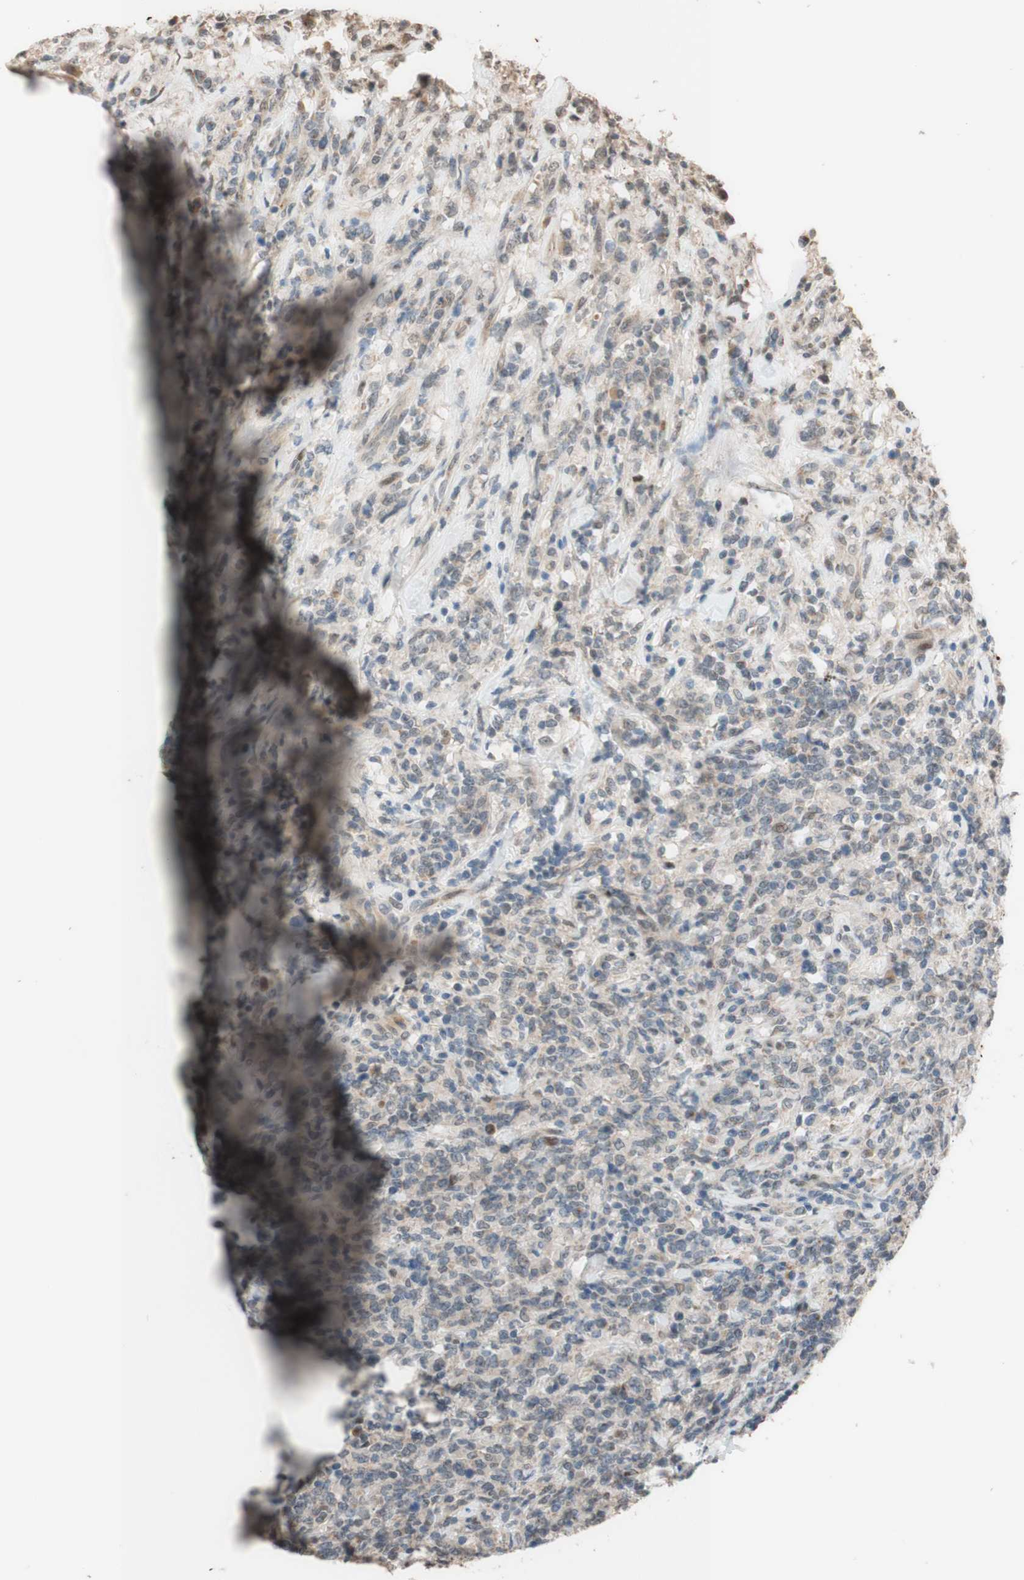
{"staining": {"intensity": "negative", "quantity": "none", "location": "none"}, "tissue": "lymphoma", "cell_type": "Tumor cells", "image_type": "cancer", "snomed": [{"axis": "morphology", "description": "Malignant lymphoma, non-Hodgkin's type, High grade"}, {"axis": "topography", "description": "Soft tissue"}], "caption": "Image shows no significant protein positivity in tumor cells of malignant lymphoma, non-Hodgkin's type (high-grade).", "gene": "CCNC", "patient": {"sex": "male", "age": 18}}